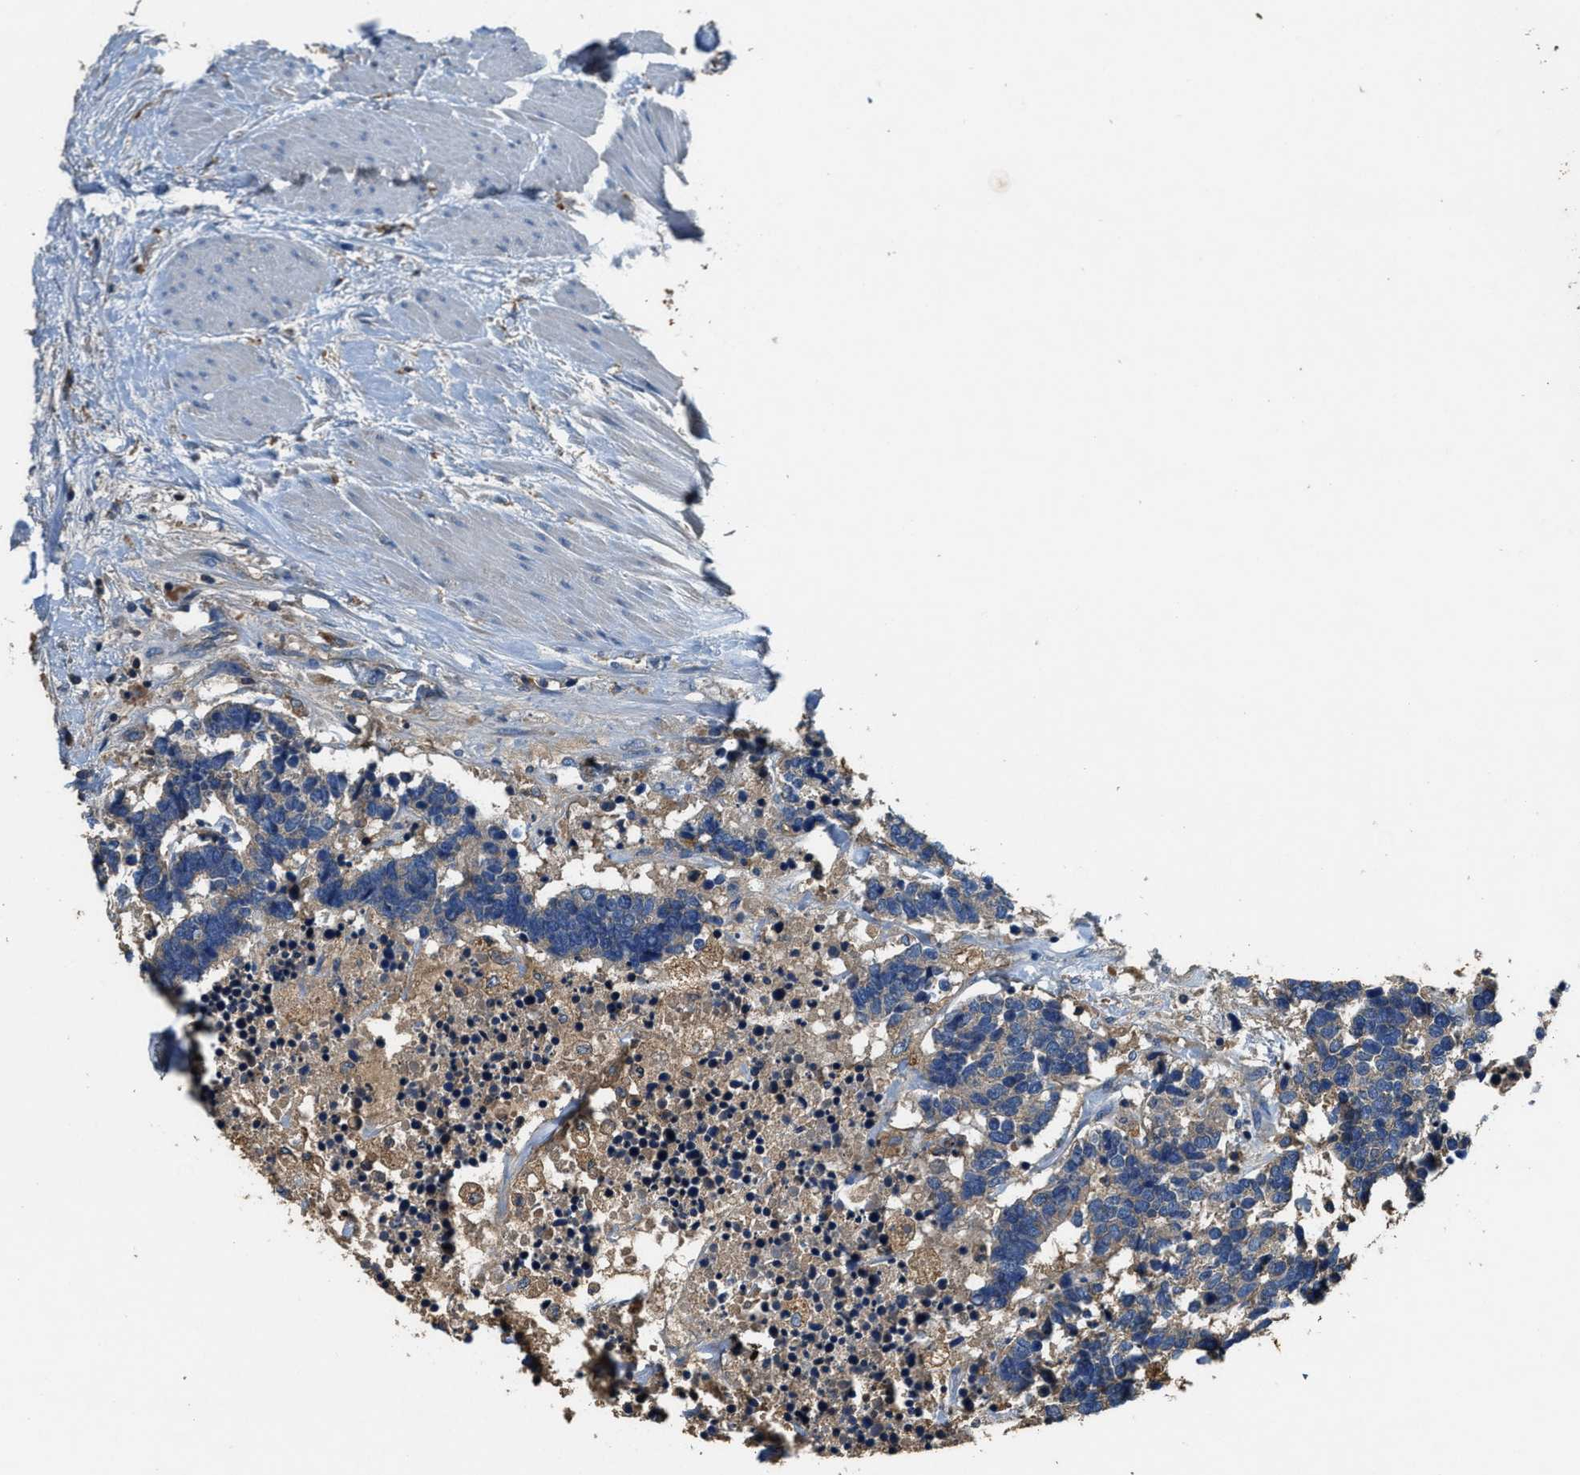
{"staining": {"intensity": "weak", "quantity": "<25%", "location": "cytoplasmic/membranous"}, "tissue": "carcinoid", "cell_type": "Tumor cells", "image_type": "cancer", "snomed": [{"axis": "morphology", "description": "Carcinoma, NOS"}, {"axis": "morphology", "description": "Carcinoid, malignant, NOS"}, {"axis": "topography", "description": "Urinary bladder"}], "caption": "This image is of carcinoma stained with immunohistochemistry to label a protein in brown with the nuclei are counter-stained blue. There is no staining in tumor cells. Nuclei are stained in blue.", "gene": "BLOC1S1", "patient": {"sex": "male", "age": 57}}